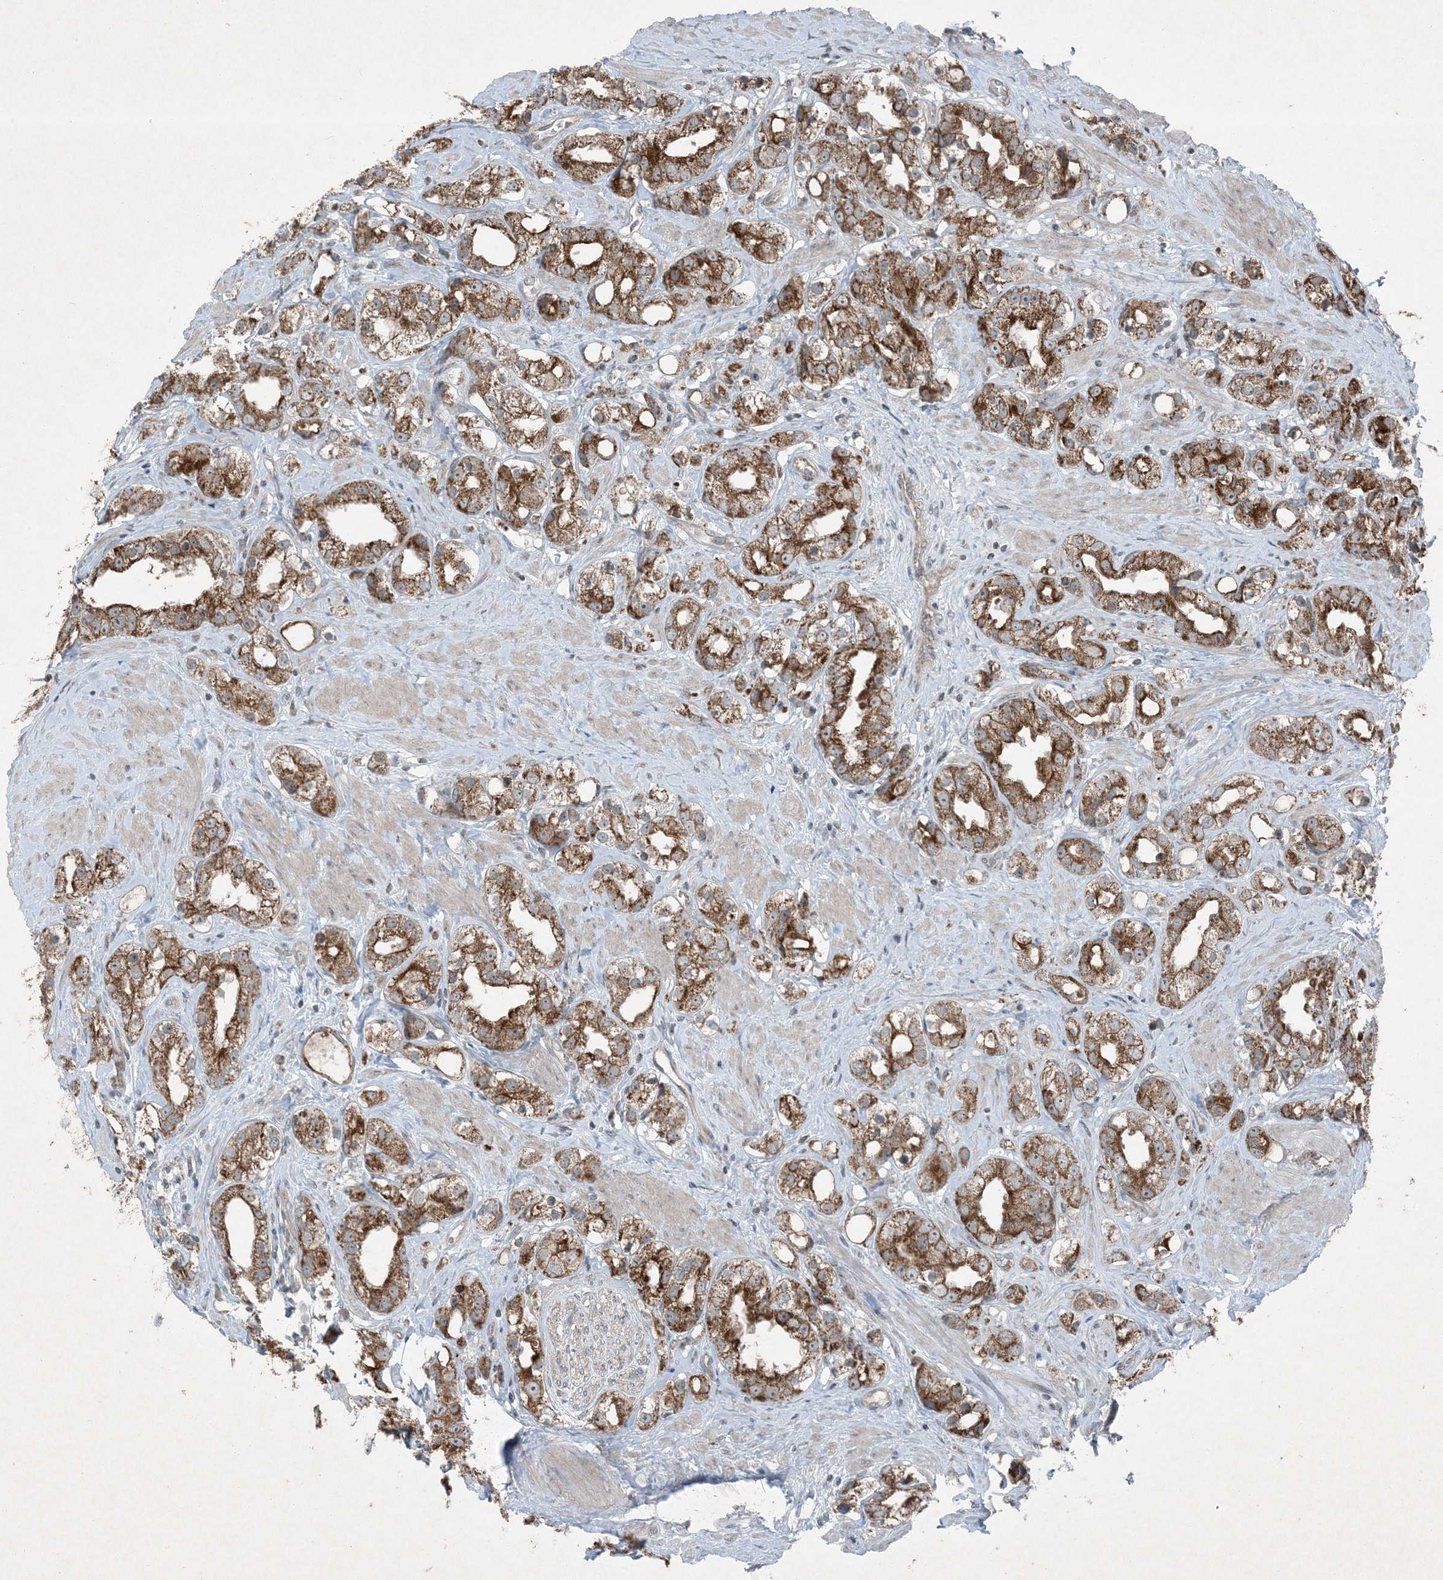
{"staining": {"intensity": "strong", "quantity": ">75%", "location": "cytoplasmic/membranous"}, "tissue": "prostate cancer", "cell_type": "Tumor cells", "image_type": "cancer", "snomed": [{"axis": "morphology", "description": "Adenocarcinoma, NOS"}, {"axis": "topography", "description": "Prostate"}], "caption": "DAB (3,3'-diaminobenzidine) immunohistochemical staining of adenocarcinoma (prostate) shows strong cytoplasmic/membranous protein positivity in about >75% of tumor cells. The staining was performed using DAB (3,3'-diaminobenzidine) to visualize the protein expression in brown, while the nuclei were stained in blue with hematoxylin (Magnification: 20x).", "gene": "PC", "patient": {"sex": "male", "age": 79}}